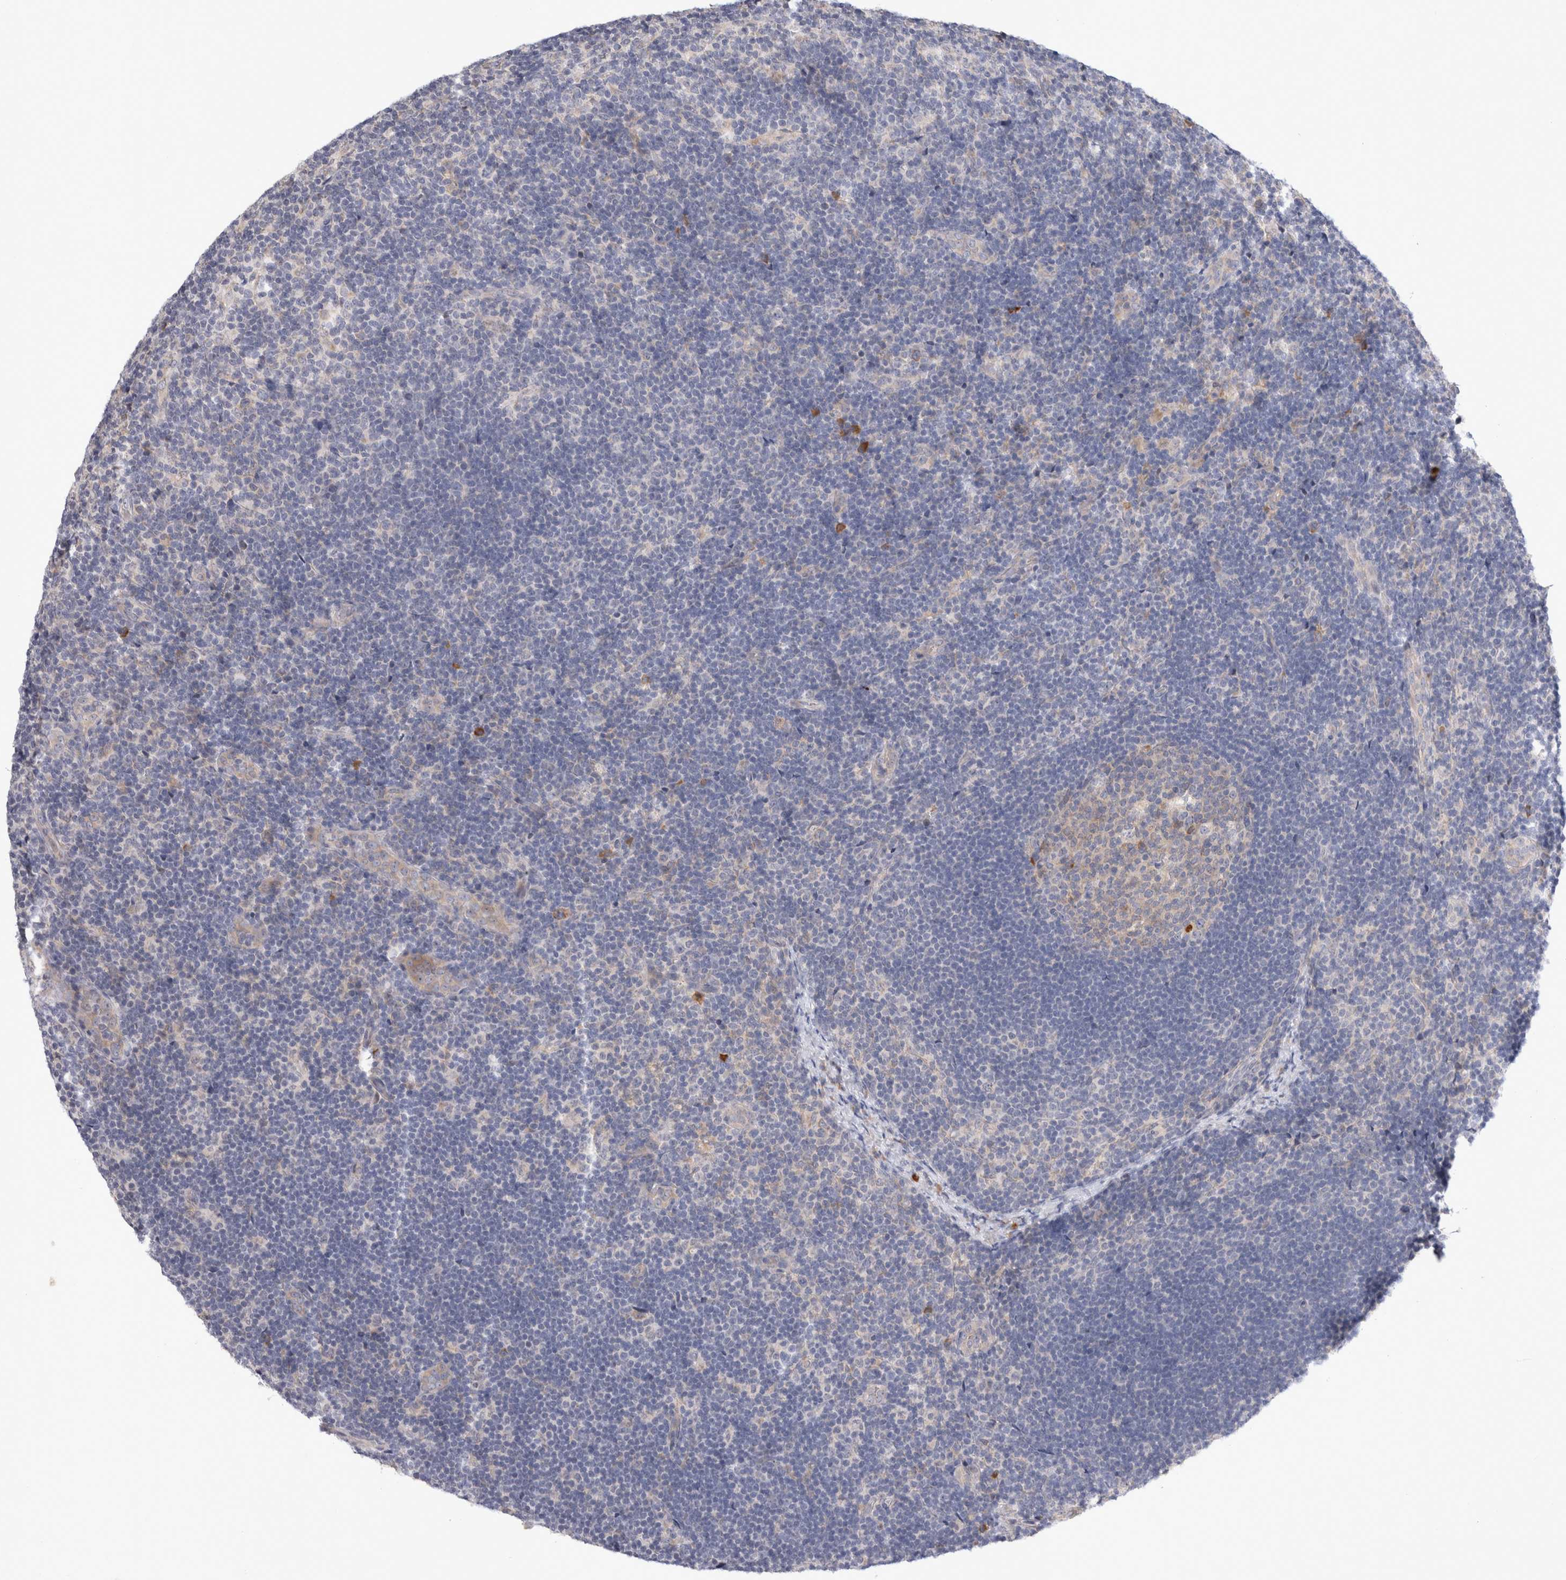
{"staining": {"intensity": "moderate", "quantity": "<25%", "location": "cytoplasmic/membranous"}, "tissue": "lymph node", "cell_type": "Germinal center cells", "image_type": "normal", "snomed": [{"axis": "morphology", "description": "Normal tissue, NOS"}, {"axis": "topography", "description": "Lymph node"}], "caption": "DAB immunohistochemical staining of benign human lymph node shows moderate cytoplasmic/membranous protein positivity in about <25% of germinal center cells. Nuclei are stained in blue.", "gene": "NEDD4L", "patient": {"sex": "female", "age": 22}}